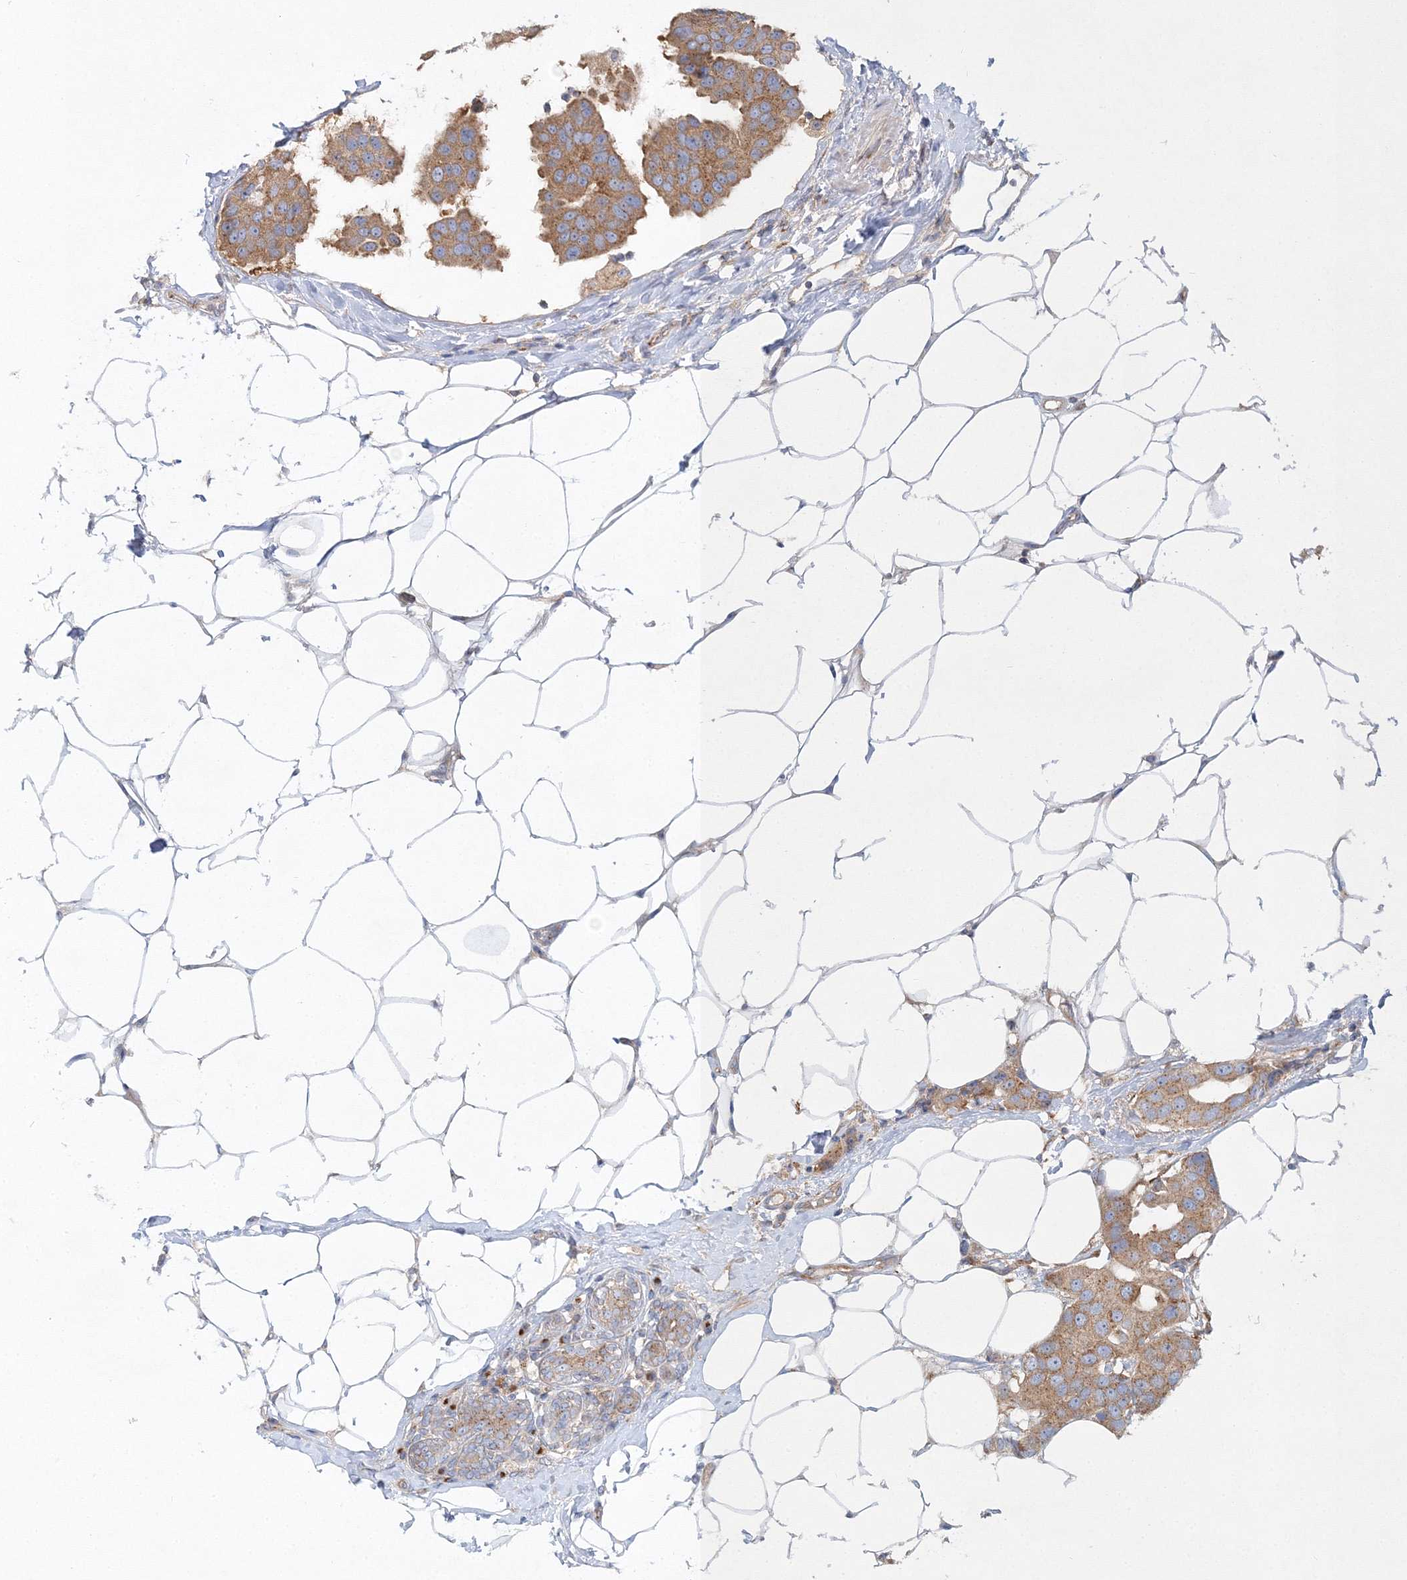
{"staining": {"intensity": "moderate", "quantity": ">75%", "location": "cytoplasmic/membranous"}, "tissue": "breast cancer", "cell_type": "Tumor cells", "image_type": "cancer", "snomed": [{"axis": "morphology", "description": "Normal tissue, NOS"}, {"axis": "morphology", "description": "Duct carcinoma"}, {"axis": "topography", "description": "Breast"}], "caption": "Human breast cancer (intraductal carcinoma) stained for a protein (brown) displays moderate cytoplasmic/membranous positive positivity in approximately >75% of tumor cells.", "gene": "SEC23IP", "patient": {"sex": "female", "age": 39}}